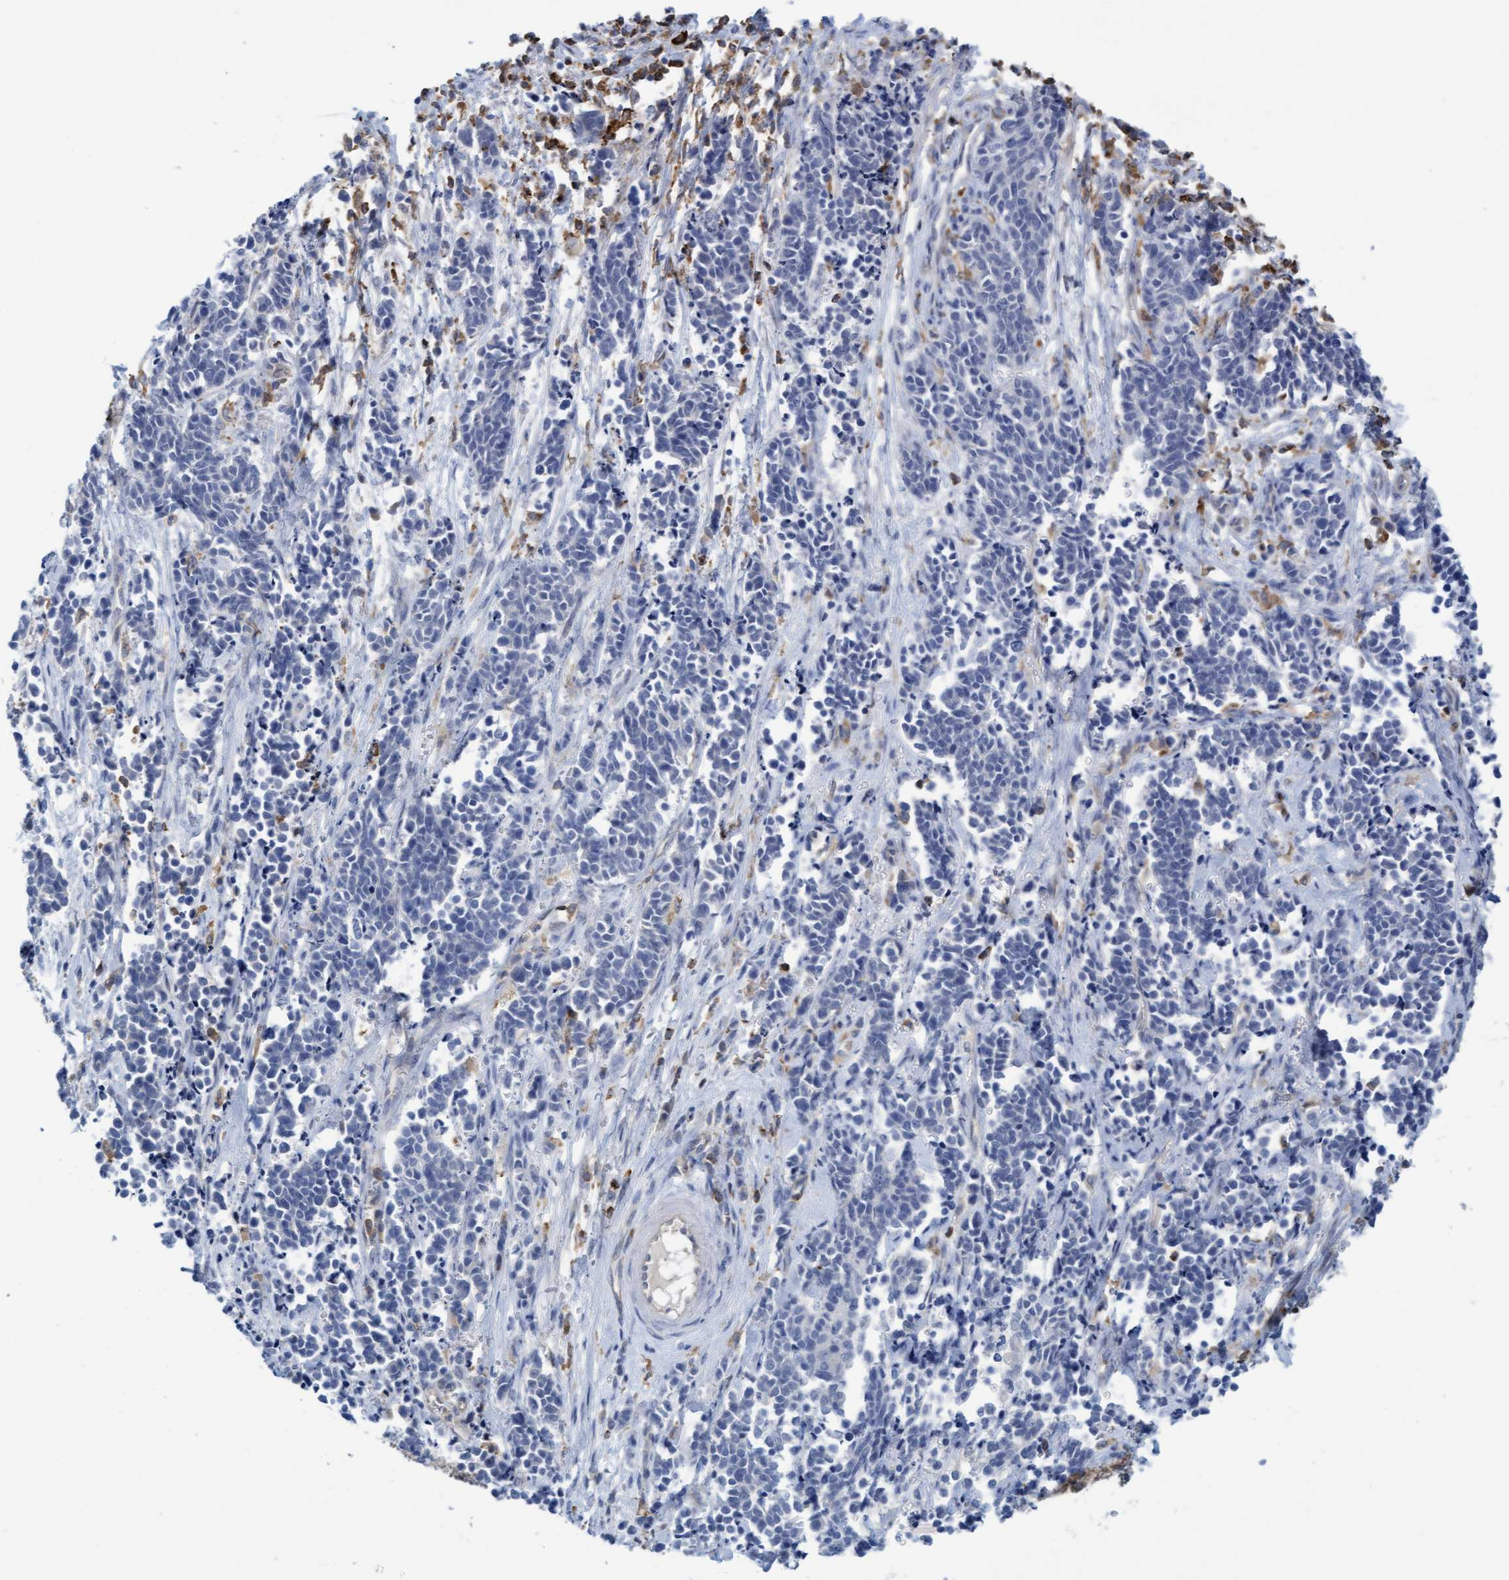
{"staining": {"intensity": "negative", "quantity": "none", "location": "none"}, "tissue": "cervical cancer", "cell_type": "Tumor cells", "image_type": "cancer", "snomed": [{"axis": "morphology", "description": "Squamous cell carcinoma, NOS"}, {"axis": "topography", "description": "Cervix"}], "caption": "This is an immunohistochemistry histopathology image of human cervical cancer. There is no positivity in tumor cells.", "gene": "FNBP1", "patient": {"sex": "female", "age": 35}}